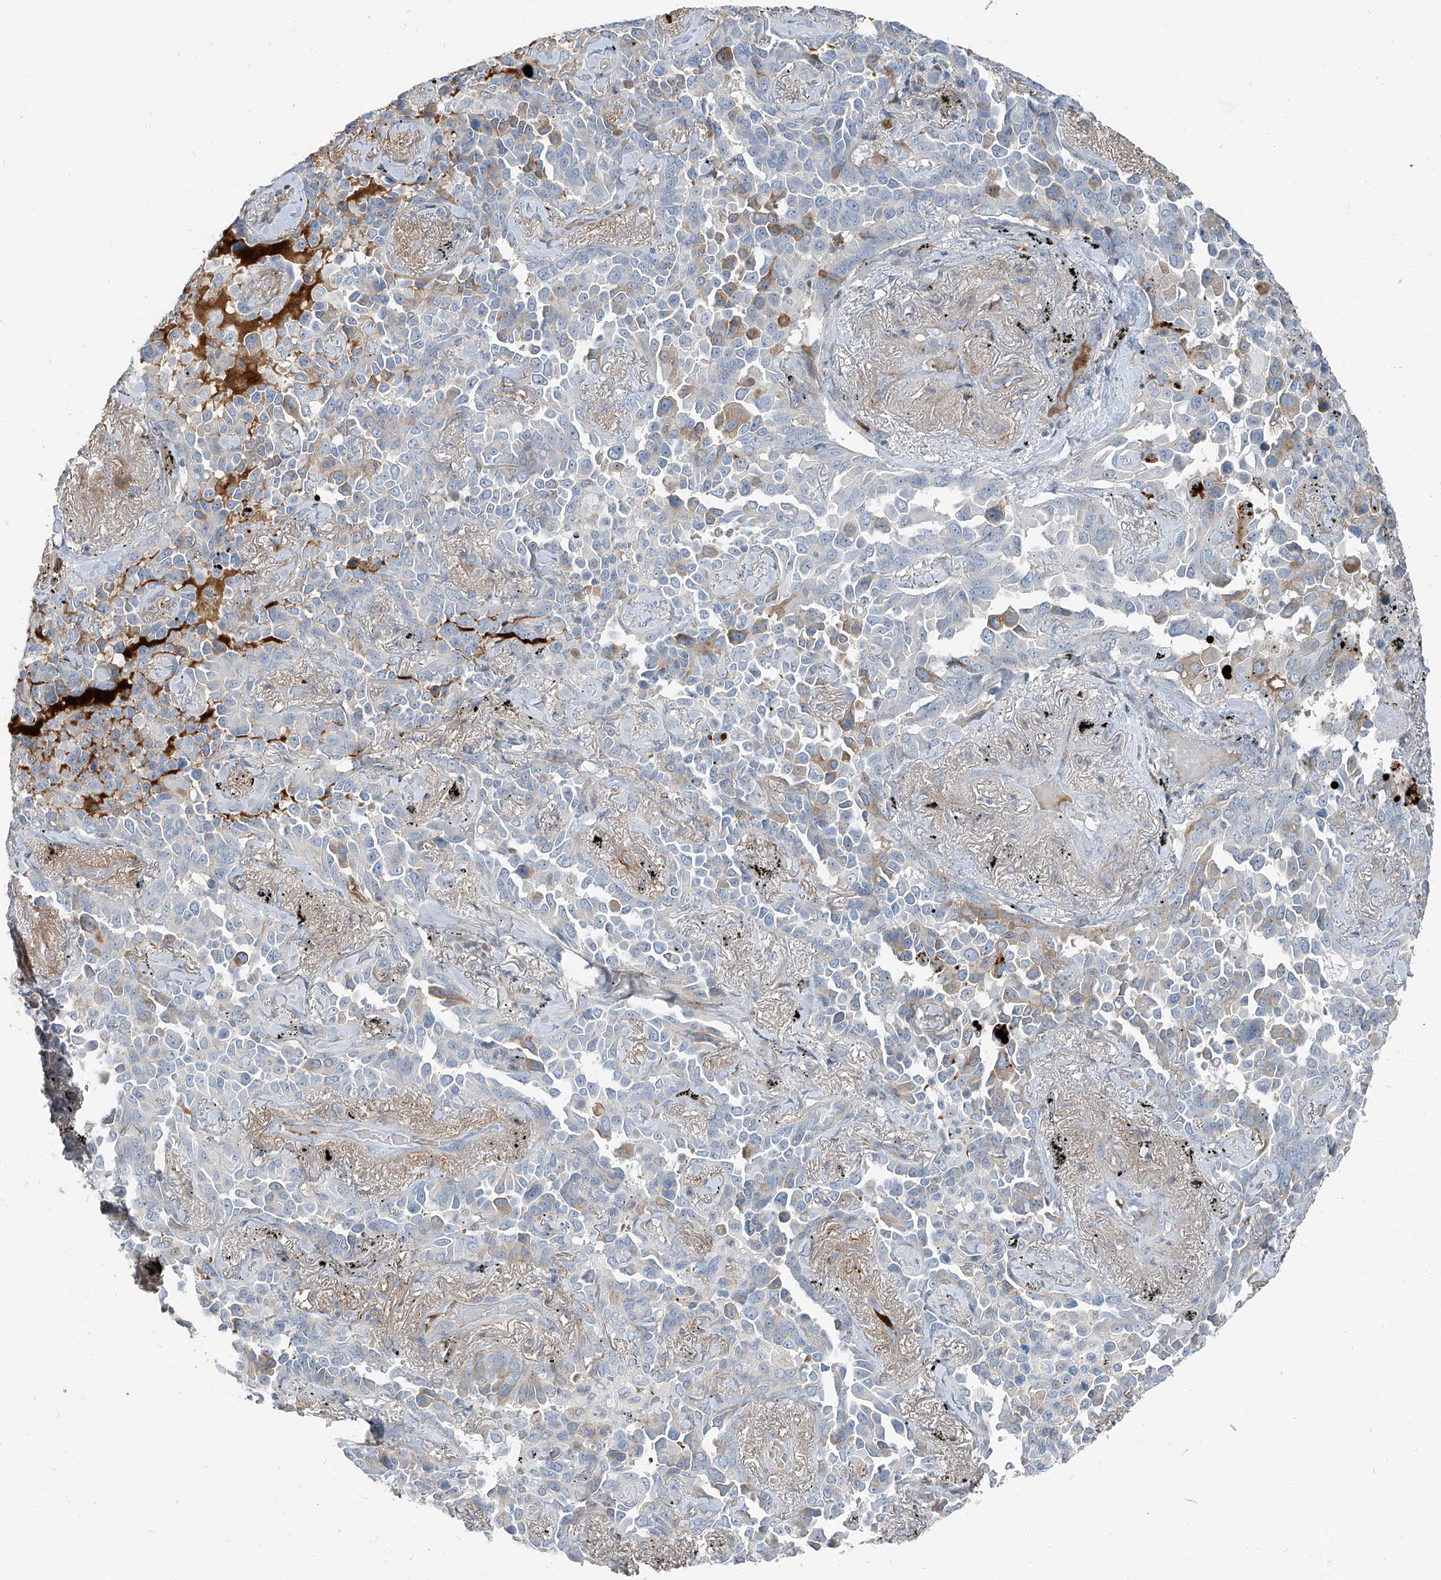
{"staining": {"intensity": "negative", "quantity": "none", "location": "none"}, "tissue": "lung cancer", "cell_type": "Tumor cells", "image_type": "cancer", "snomed": [{"axis": "morphology", "description": "Adenocarcinoma, NOS"}, {"axis": "topography", "description": "Lung"}], "caption": "High power microscopy histopathology image of an immunohistochemistry histopathology image of lung cancer, revealing no significant expression in tumor cells.", "gene": "HOXA3", "patient": {"sex": "female", "age": 67}}